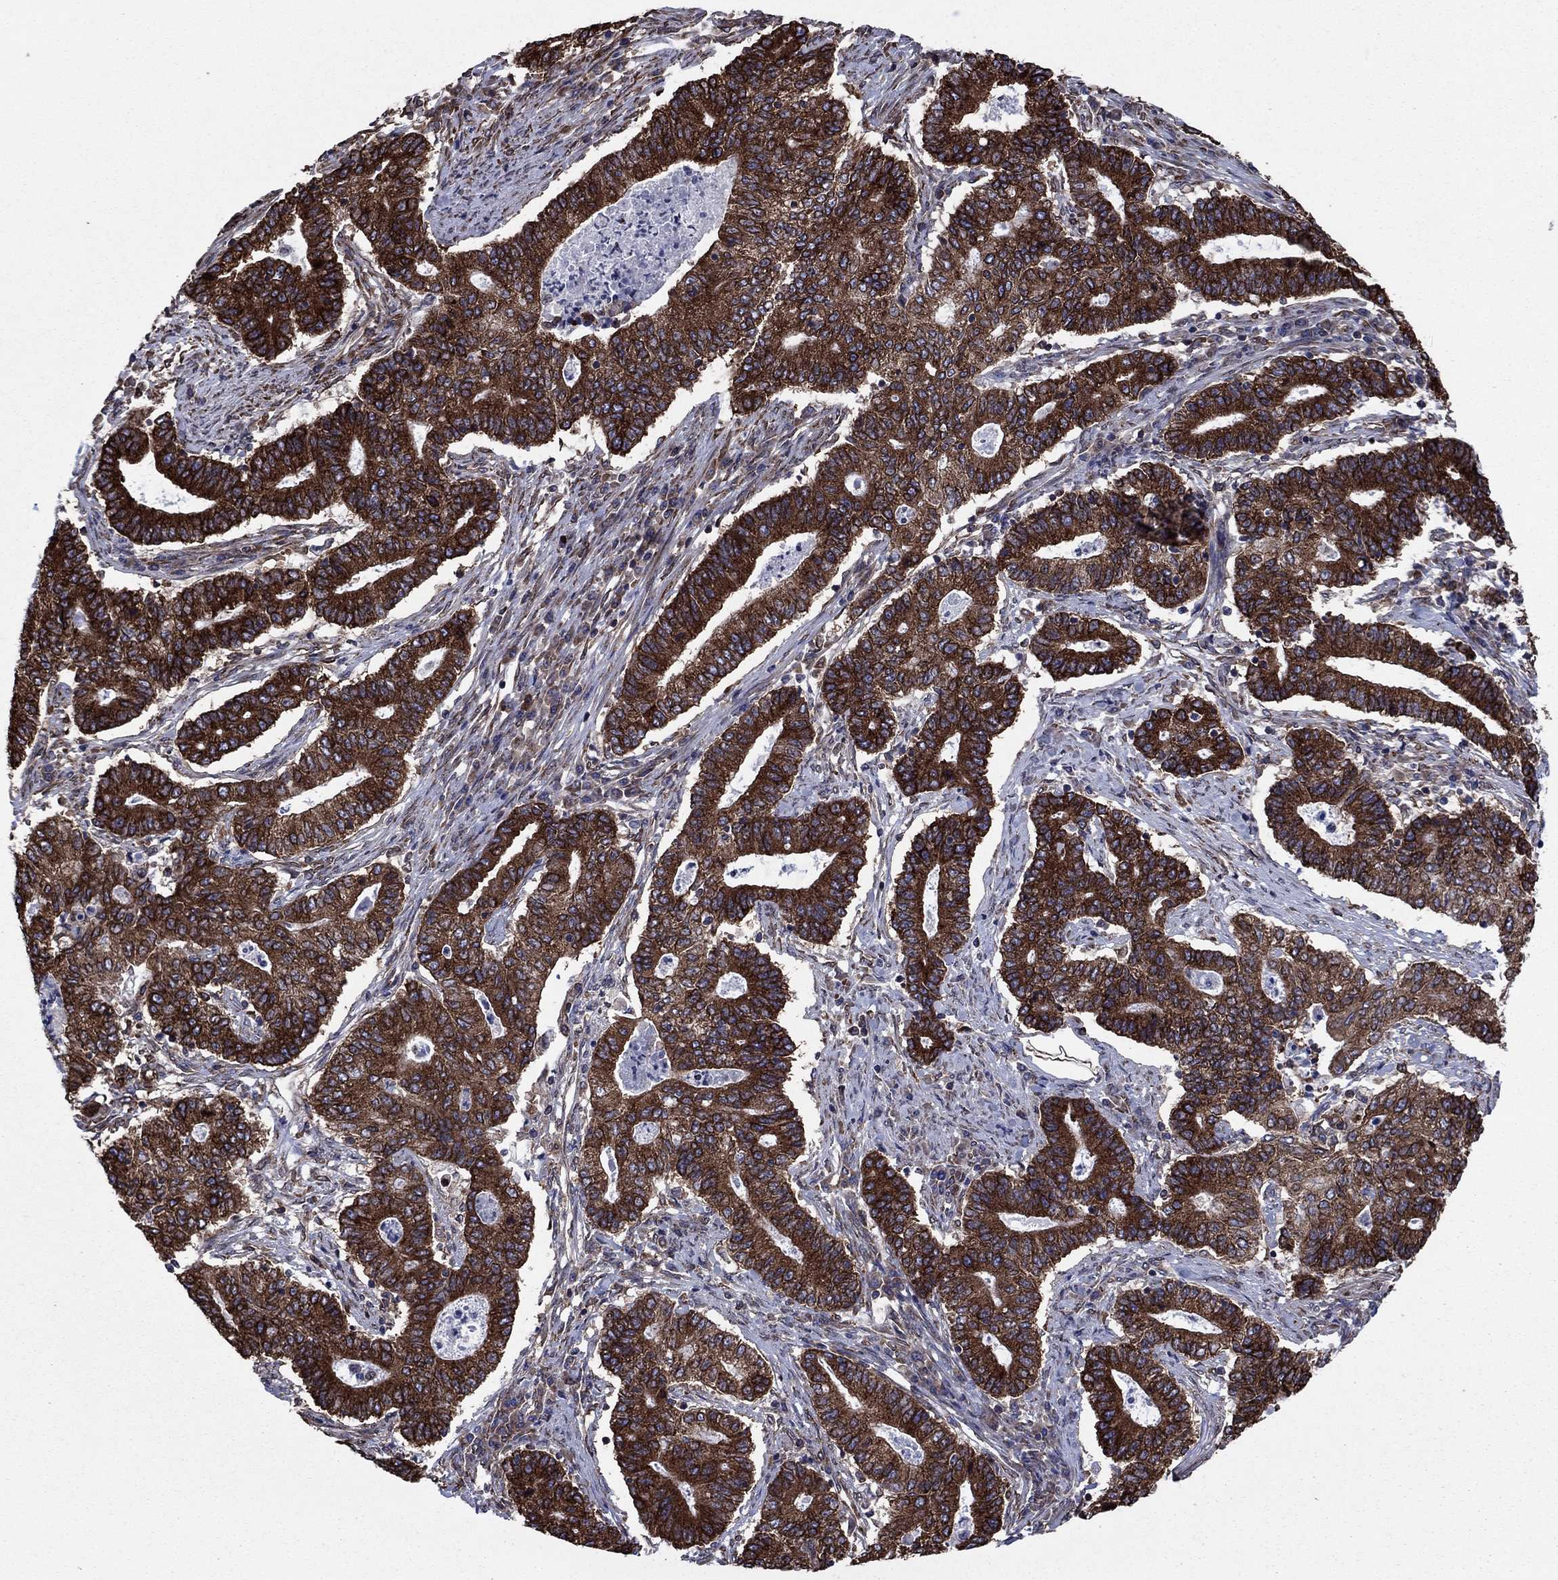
{"staining": {"intensity": "strong", "quantity": ">75%", "location": "cytoplasmic/membranous"}, "tissue": "endometrial cancer", "cell_type": "Tumor cells", "image_type": "cancer", "snomed": [{"axis": "morphology", "description": "Adenocarcinoma, NOS"}, {"axis": "topography", "description": "Uterus"}, {"axis": "topography", "description": "Endometrium"}], "caption": "Adenocarcinoma (endometrial) was stained to show a protein in brown. There is high levels of strong cytoplasmic/membranous staining in approximately >75% of tumor cells.", "gene": "YBX1", "patient": {"sex": "female", "age": 54}}